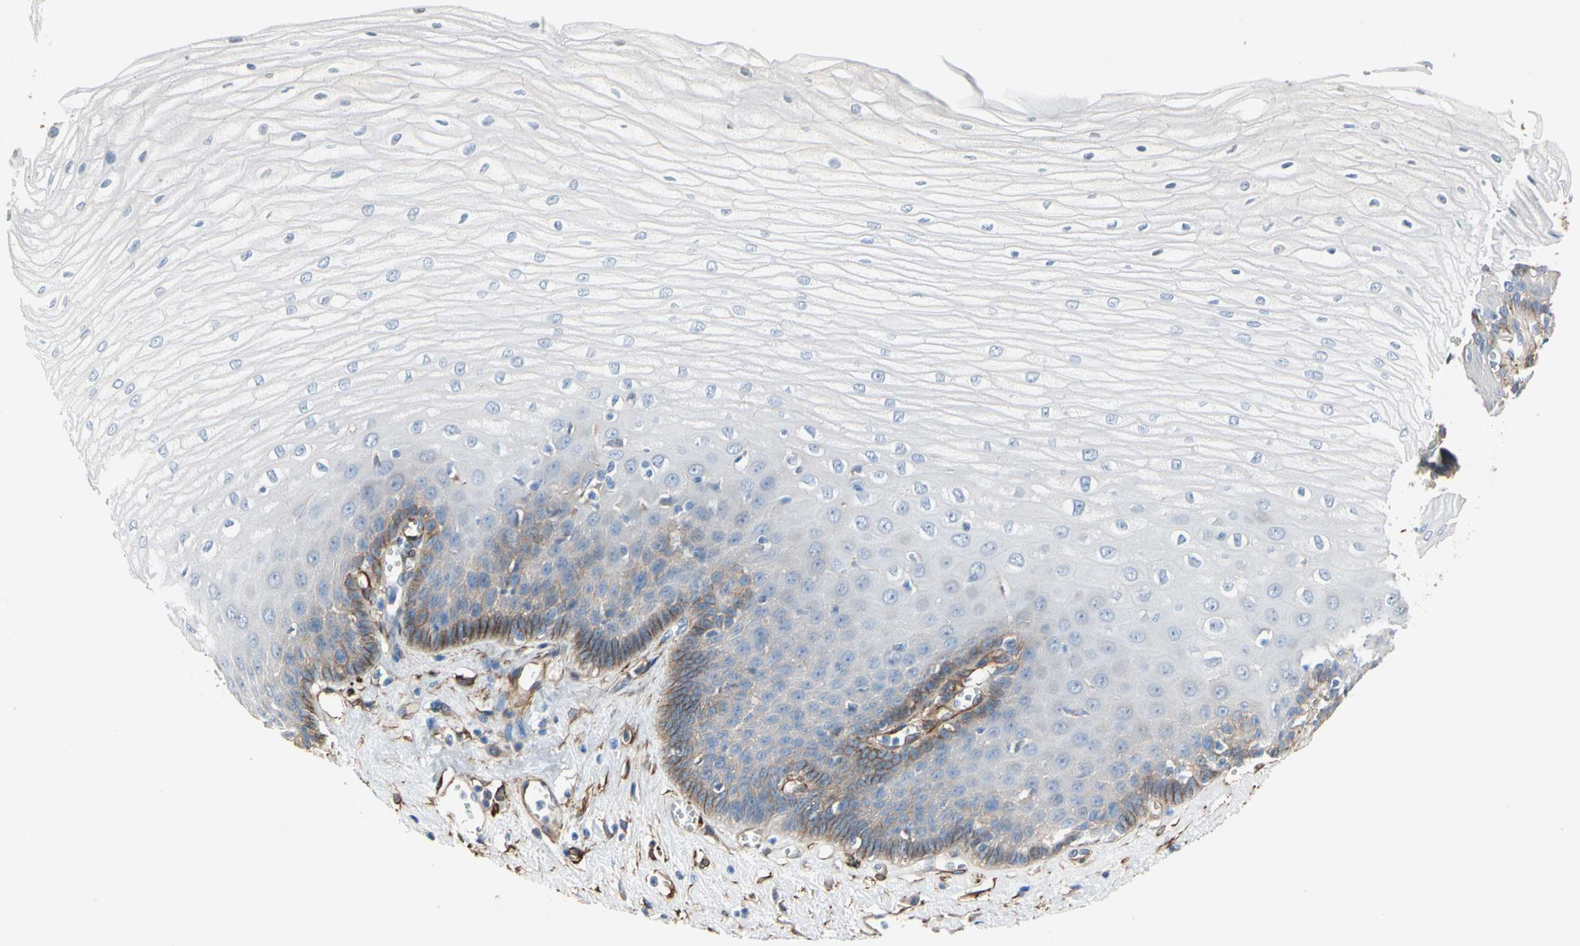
{"staining": {"intensity": "moderate", "quantity": "<25%", "location": "cytoplasmic/membranous"}, "tissue": "esophagus", "cell_type": "Squamous epithelial cells", "image_type": "normal", "snomed": [{"axis": "morphology", "description": "Normal tissue, NOS"}, {"axis": "morphology", "description": "Squamous cell carcinoma, NOS"}, {"axis": "topography", "description": "Esophagus"}], "caption": "An IHC image of benign tissue is shown. Protein staining in brown highlights moderate cytoplasmic/membranous positivity in esophagus within squamous epithelial cells.", "gene": "EPB41L2", "patient": {"sex": "male", "age": 65}}